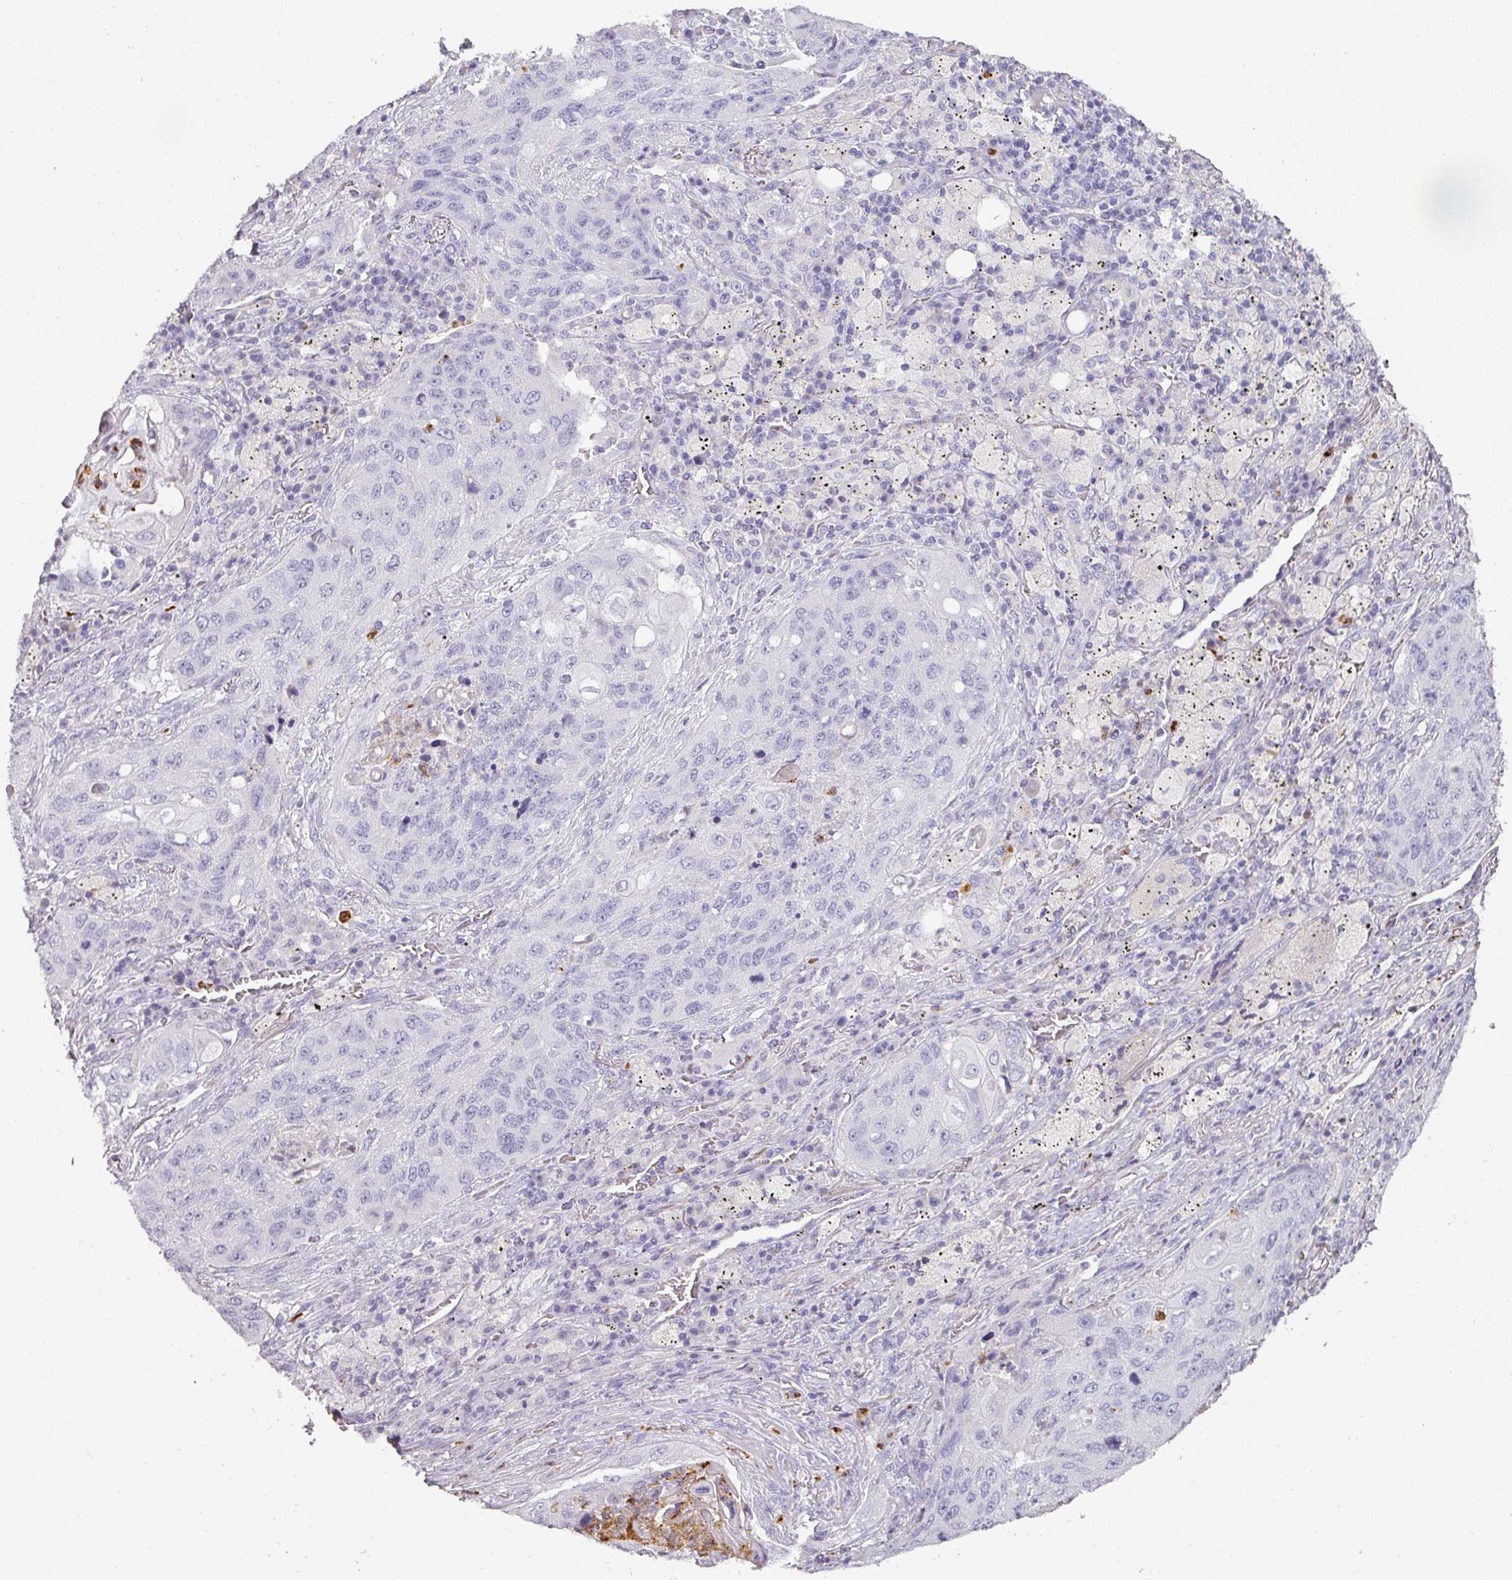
{"staining": {"intensity": "negative", "quantity": "none", "location": "none"}, "tissue": "lung cancer", "cell_type": "Tumor cells", "image_type": "cancer", "snomed": [{"axis": "morphology", "description": "Squamous cell carcinoma, NOS"}, {"axis": "topography", "description": "Lung"}], "caption": "Human squamous cell carcinoma (lung) stained for a protein using IHC demonstrates no positivity in tumor cells.", "gene": "CAMP", "patient": {"sex": "female", "age": 63}}